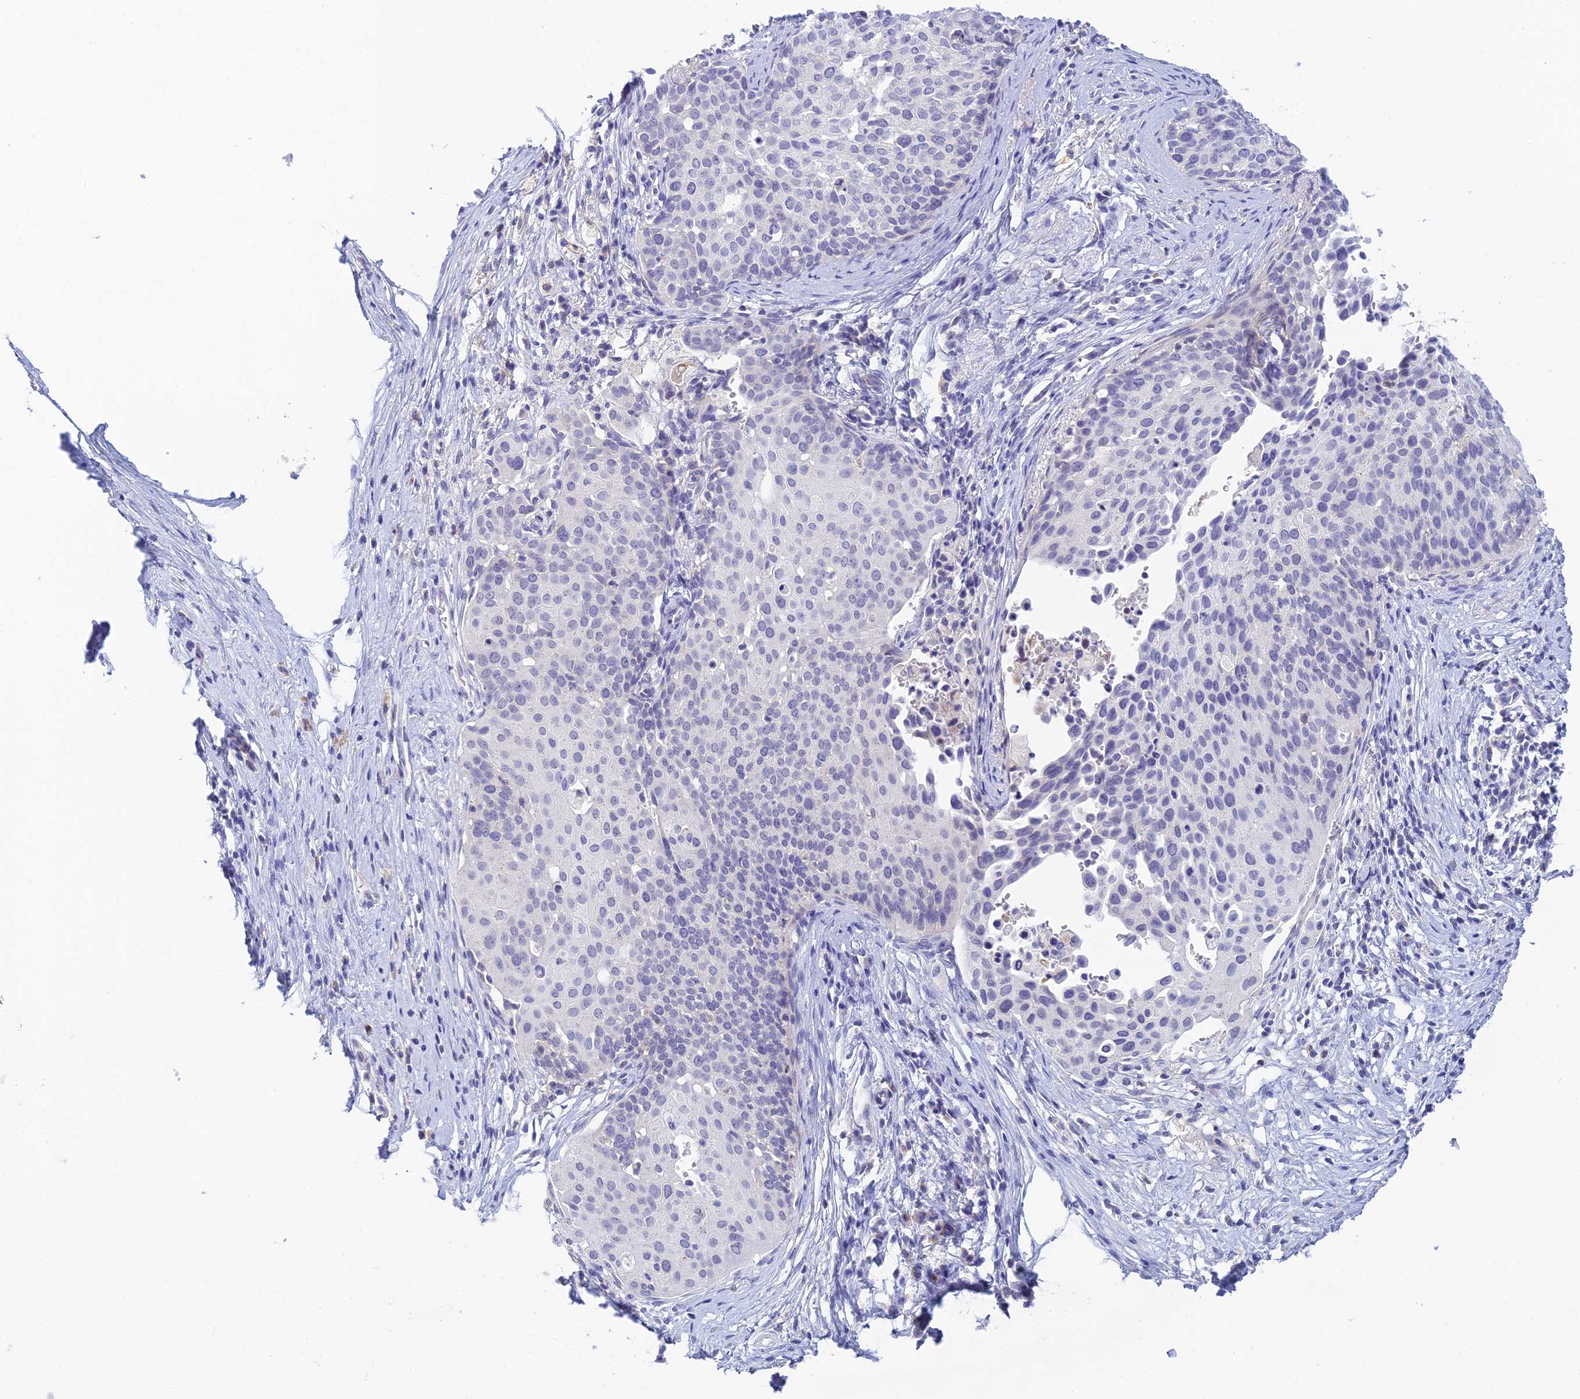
{"staining": {"intensity": "negative", "quantity": "none", "location": "none"}, "tissue": "cervical cancer", "cell_type": "Tumor cells", "image_type": "cancer", "snomed": [{"axis": "morphology", "description": "Squamous cell carcinoma, NOS"}, {"axis": "topography", "description": "Cervix"}], "caption": "Immunohistochemistry photomicrograph of neoplastic tissue: cervical cancer (squamous cell carcinoma) stained with DAB (3,3'-diaminobenzidine) shows no significant protein positivity in tumor cells. (DAB IHC with hematoxylin counter stain).", "gene": "INTS13", "patient": {"sex": "female", "age": 44}}